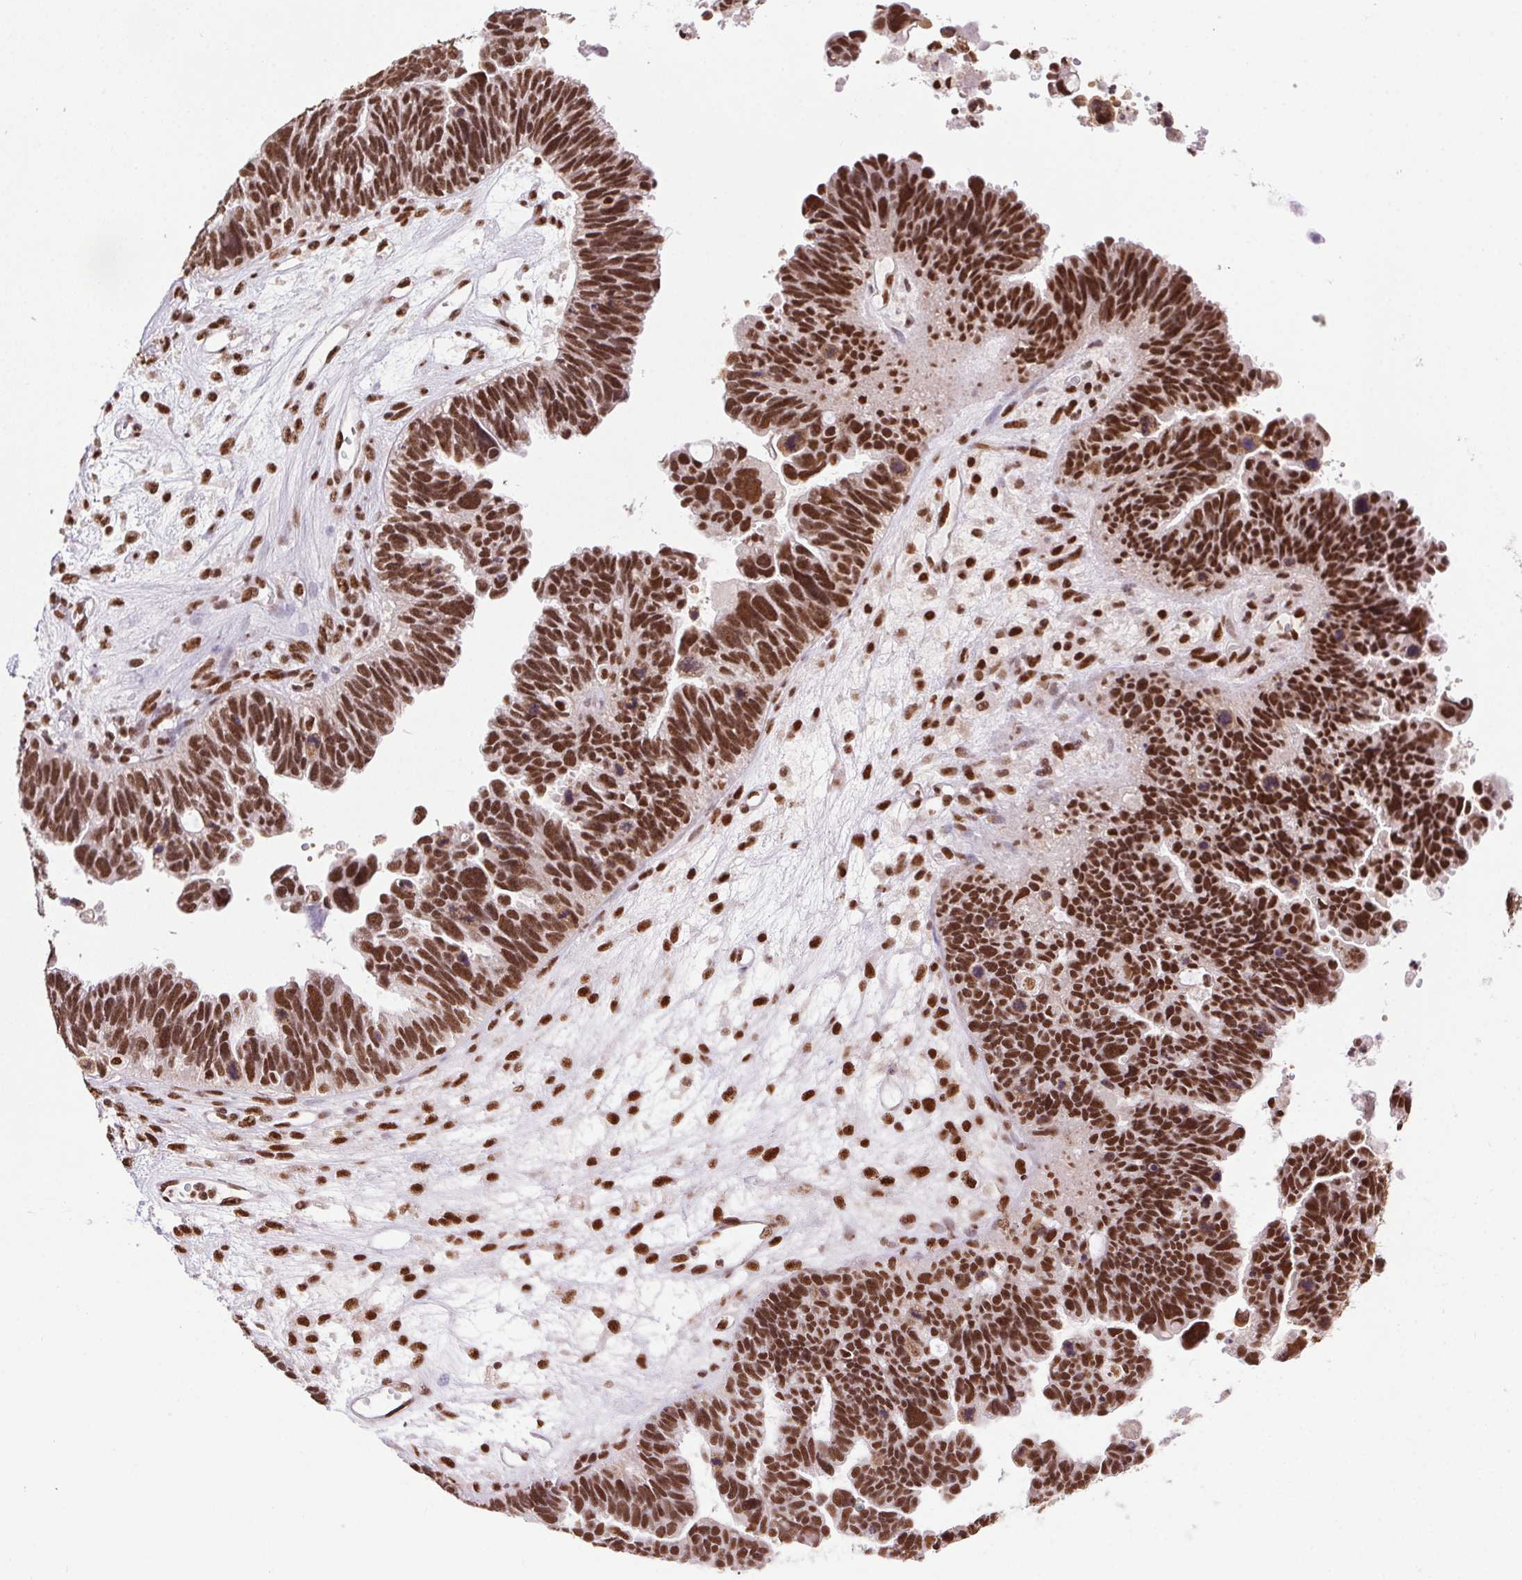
{"staining": {"intensity": "strong", "quantity": ">75%", "location": "nuclear"}, "tissue": "ovarian cancer", "cell_type": "Tumor cells", "image_type": "cancer", "snomed": [{"axis": "morphology", "description": "Cystadenocarcinoma, serous, NOS"}, {"axis": "topography", "description": "Ovary"}], "caption": "Ovarian serous cystadenocarcinoma tissue shows strong nuclear expression in approximately >75% of tumor cells", "gene": "ZNF207", "patient": {"sex": "female", "age": 60}}